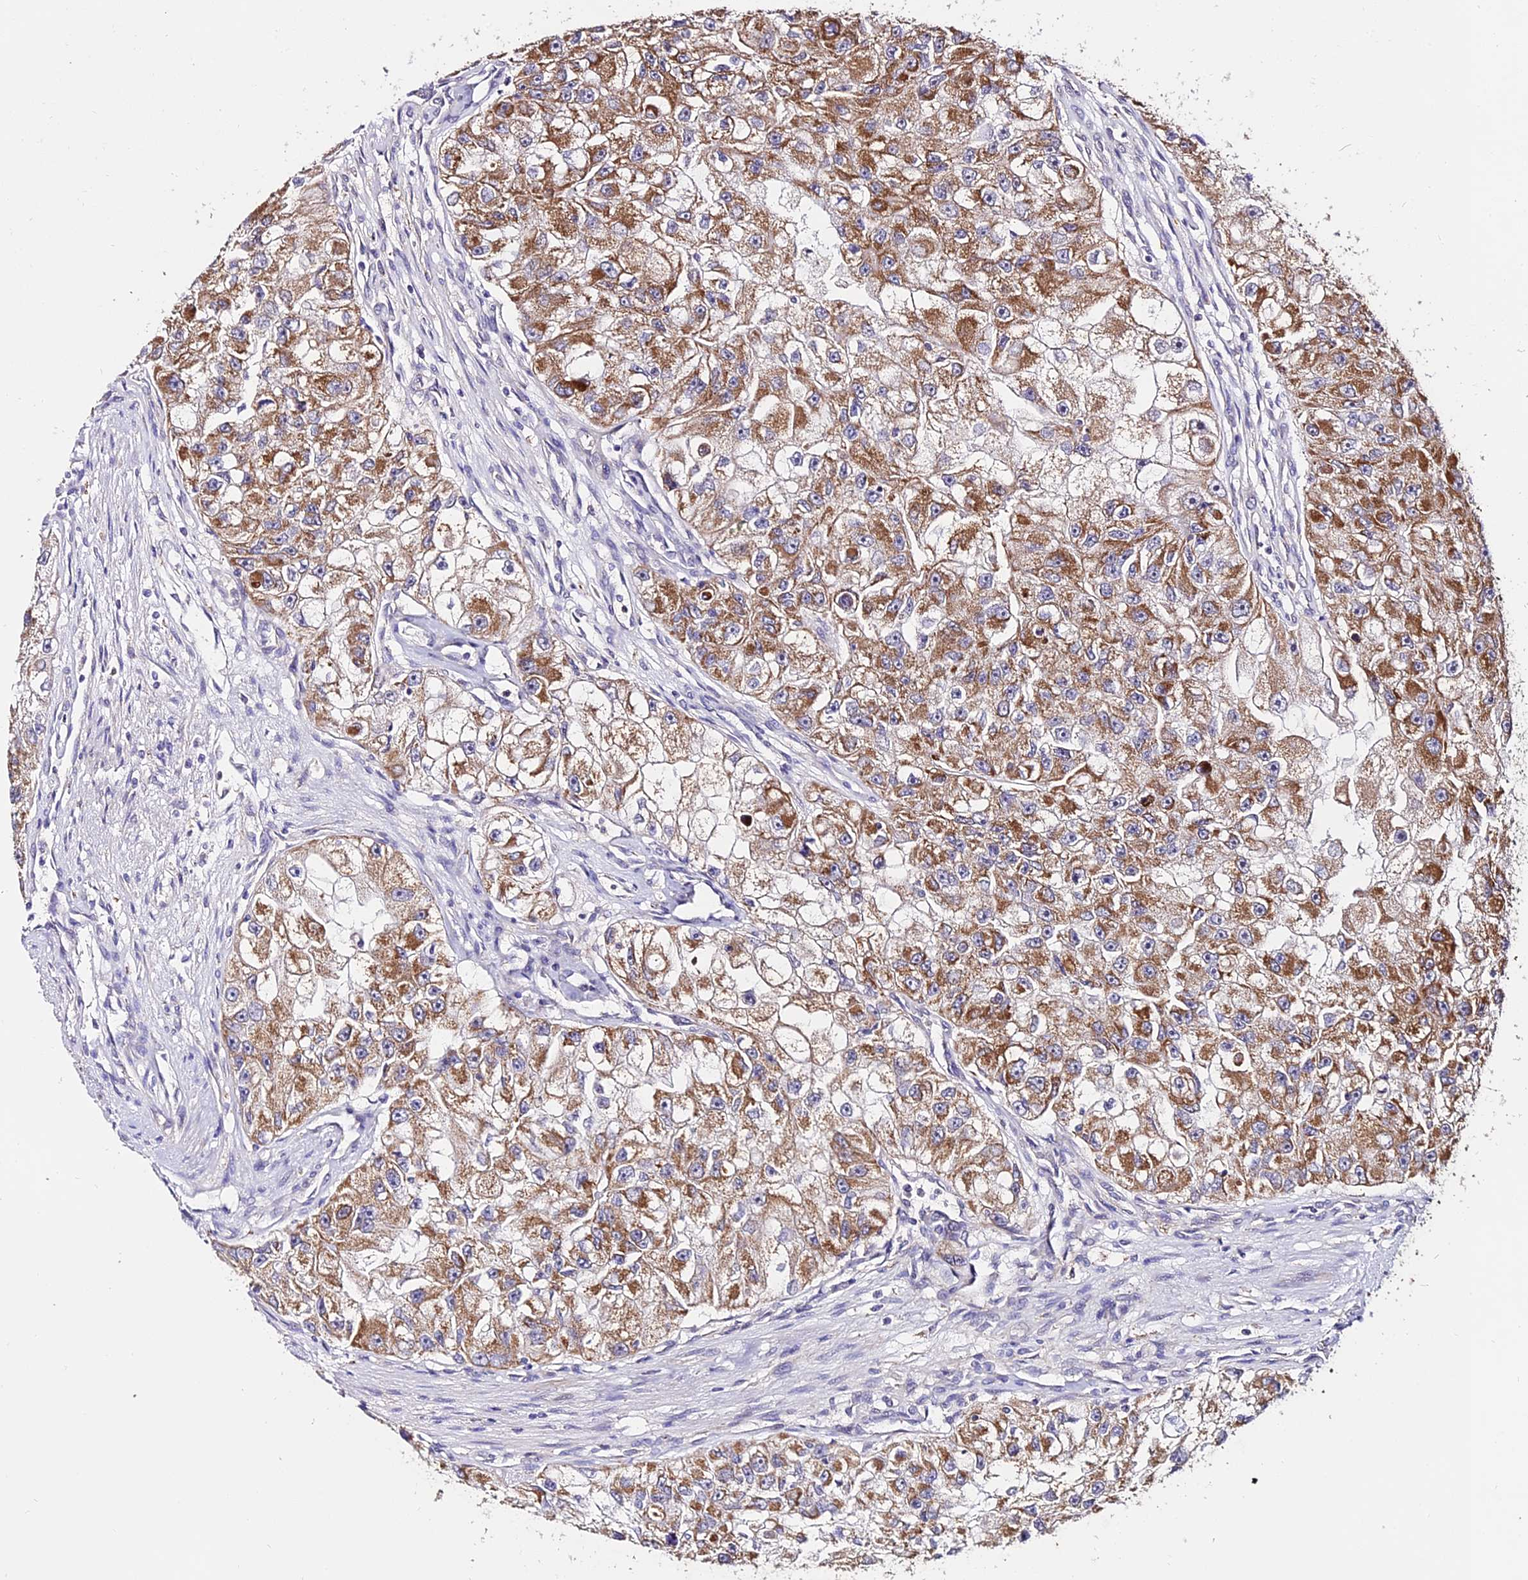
{"staining": {"intensity": "moderate", "quantity": ">75%", "location": "cytoplasmic/membranous"}, "tissue": "renal cancer", "cell_type": "Tumor cells", "image_type": "cancer", "snomed": [{"axis": "morphology", "description": "Adenocarcinoma, NOS"}, {"axis": "topography", "description": "Kidney"}], "caption": "Immunohistochemical staining of adenocarcinoma (renal) displays moderate cytoplasmic/membranous protein staining in about >75% of tumor cells. The staining was performed using DAB (3,3'-diaminobenzidine), with brown indicating positive protein expression. Nuclei are stained blue with hematoxylin.", "gene": "WDR5B", "patient": {"sex": "male", "age": 63}}